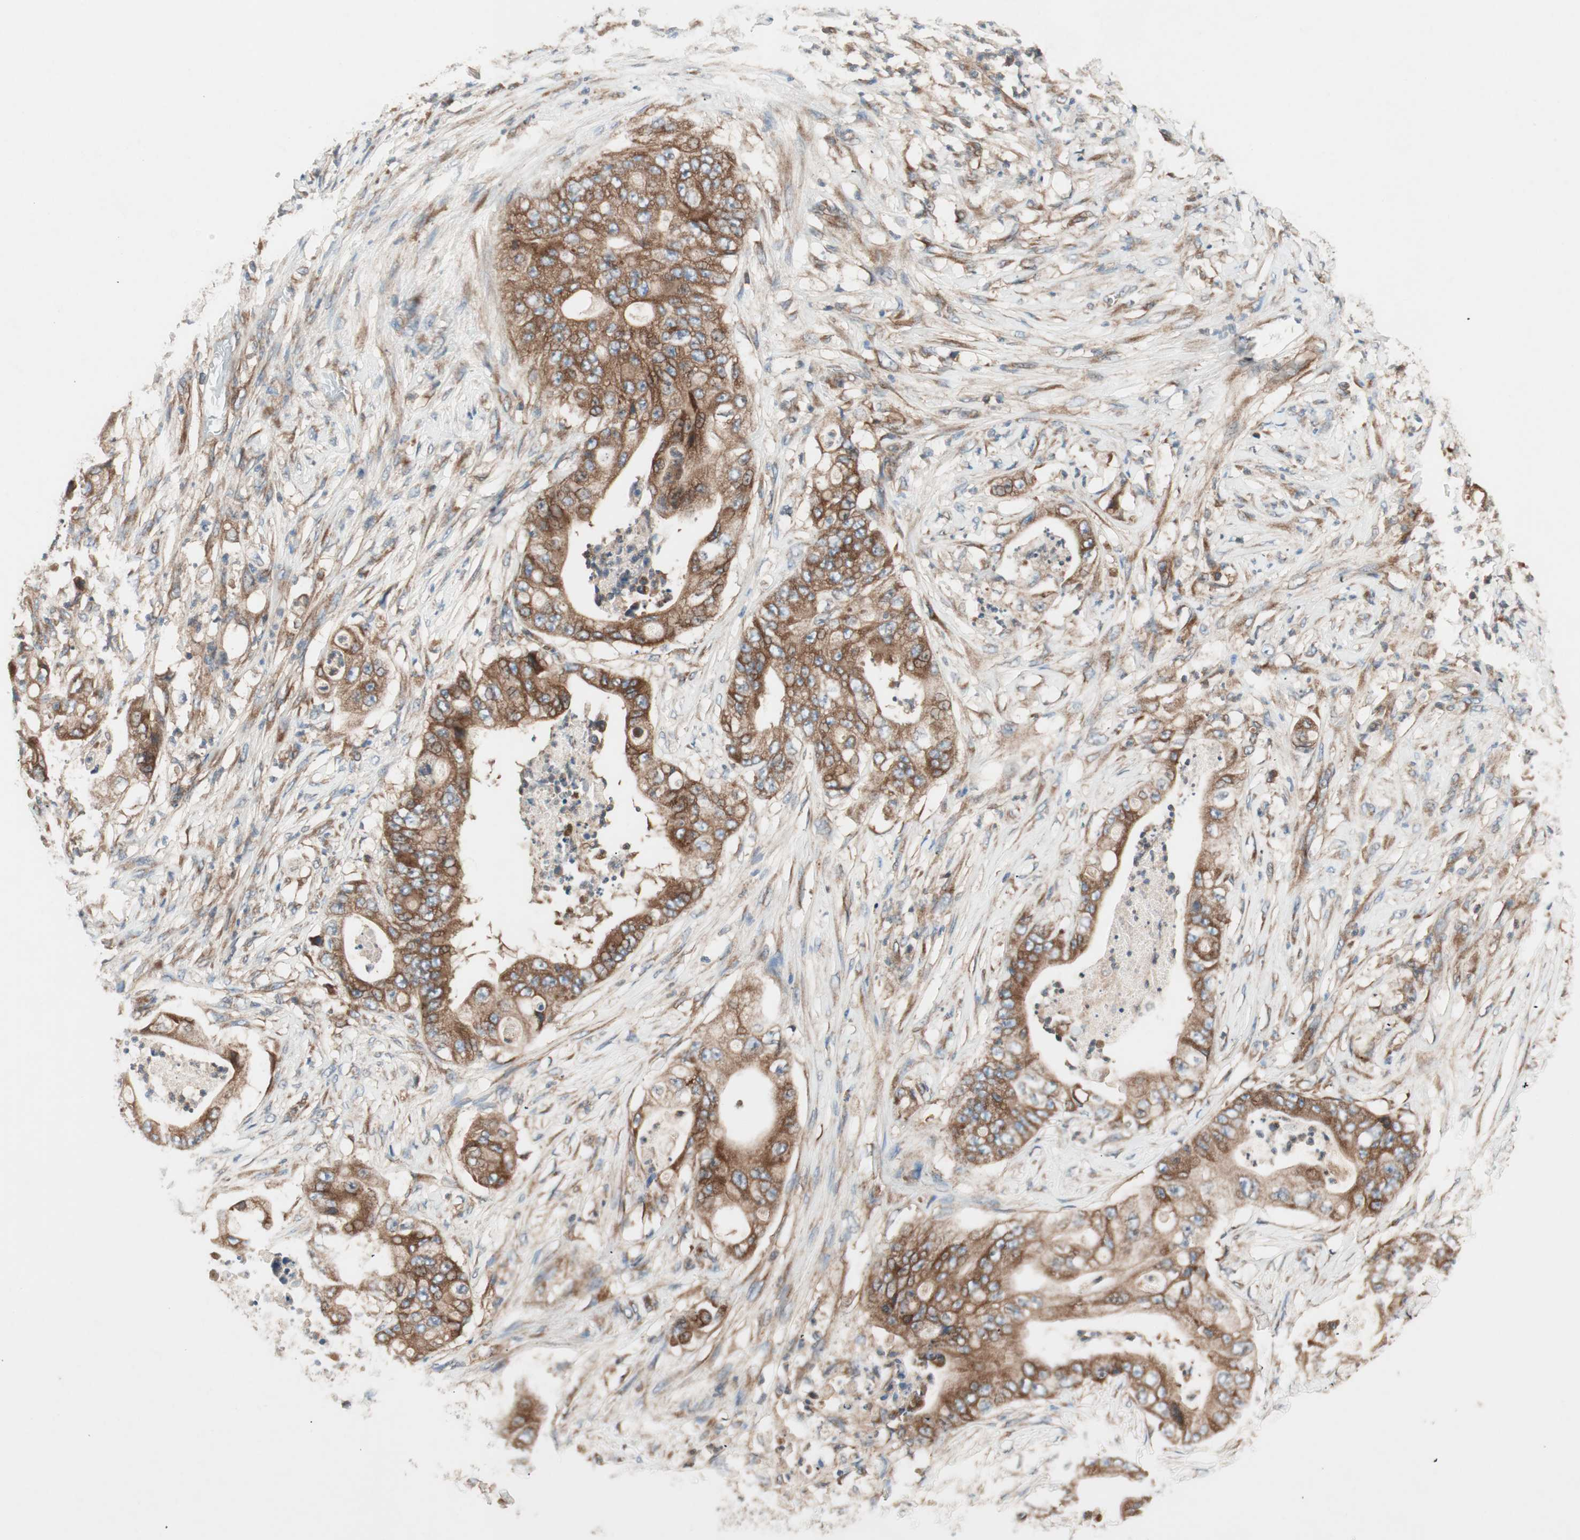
{"staining": {"intensity": "strong", "quantity": ">75%", "location": "cytoplasmic/membranous"}, "tissue": "stomach cancer", "cell_type": "Tumor cells", "image_type": "cancer", "snomed": [{"axis": "morphology", "description": "Adenocarcinoma, NOS"}, {"axis": "topography", "description": "Stomach"}], "caption": "Protein staining of stomach cancer (adenocarcinoma) tissue reveals strong cytoplasmic/membranous positivity in approximately >75% of tumor cells.", "gene": "RAB5A", "patient": {"sex": "female", "age": 73}}